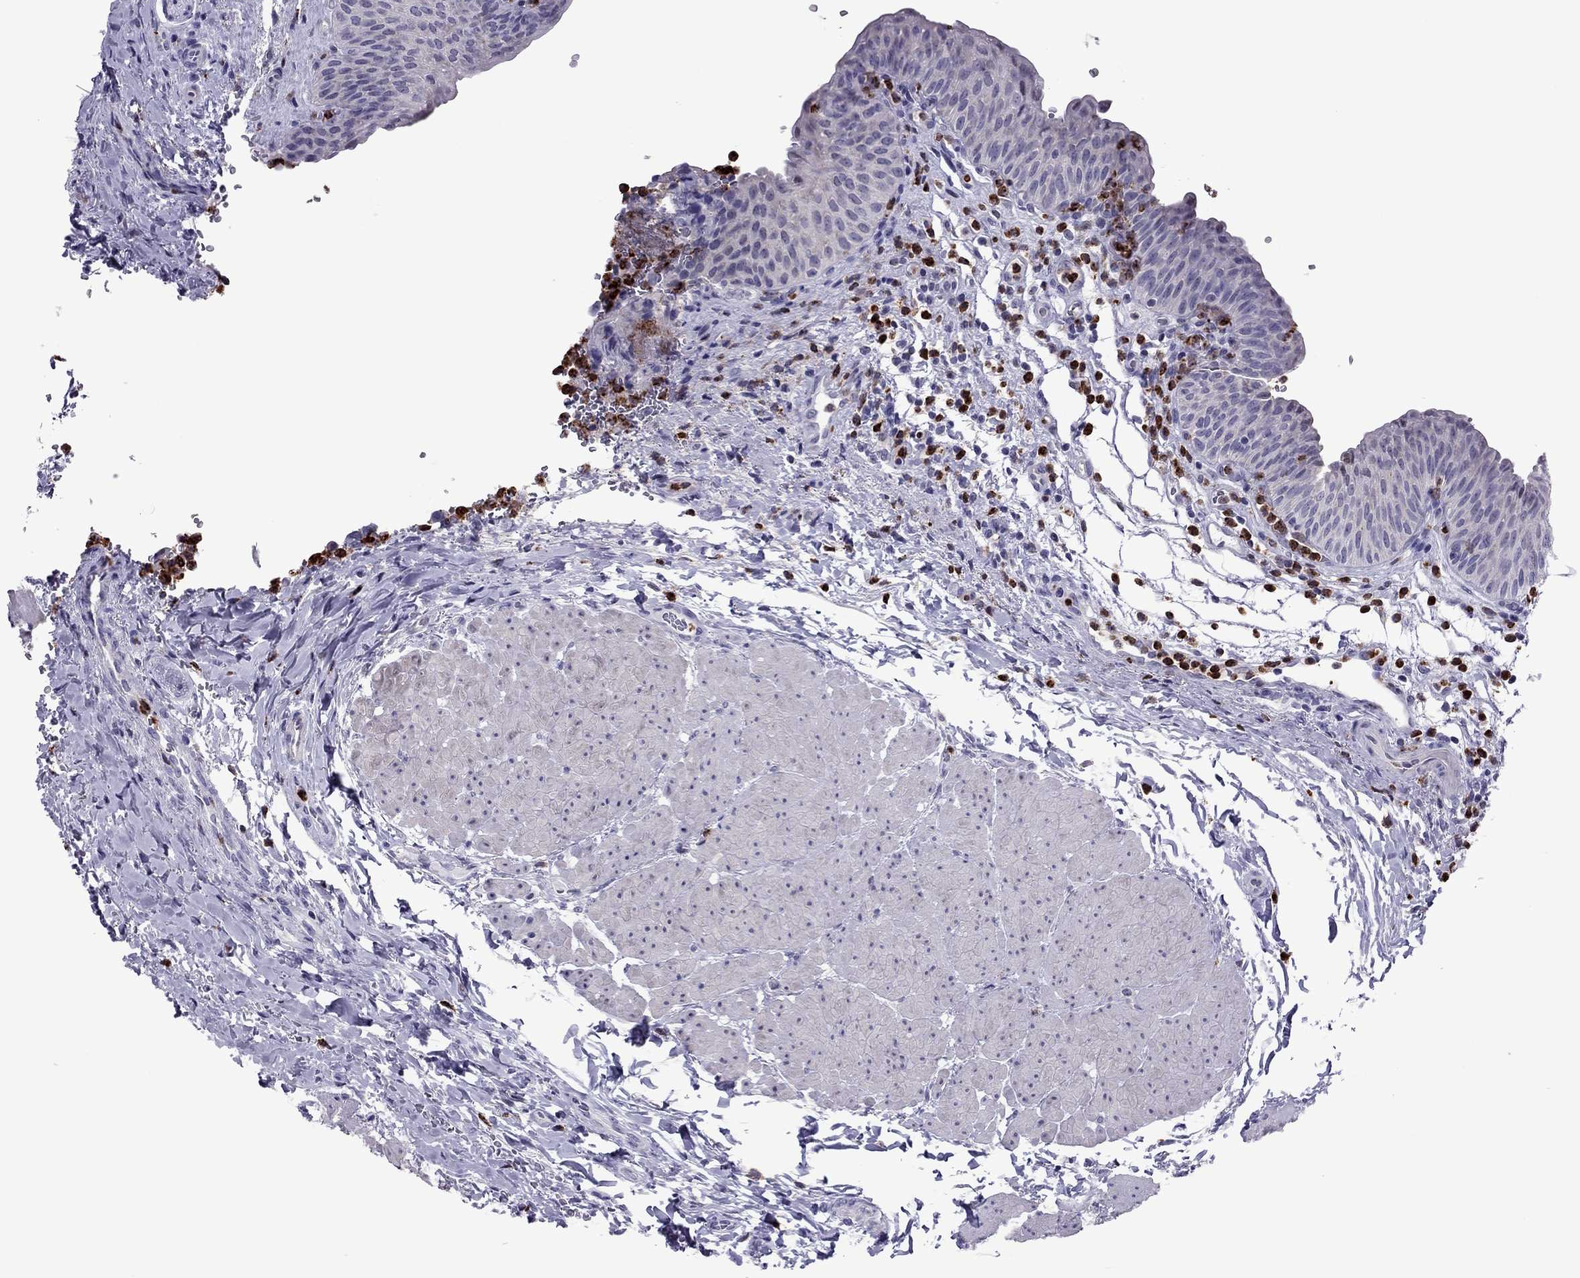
{"staining": {"intensity": "negative", "quantity": "none", "location": "none"}, "tissue": "urinary bladder", "cell_type": "Urothelial cells", "image_type": "normal", "snomed": [{"axis": "morphology", "description": "Normal tissue, NOS"}, {"axis": "topography", "description": "Urinary bladder"}], "caption": "The immunohistochemistry histopathology image has no significant positivity in urothelial cells of urinary bladder.", "gene": "CCL27", "patient": {"sex": "male", "age": 66}}